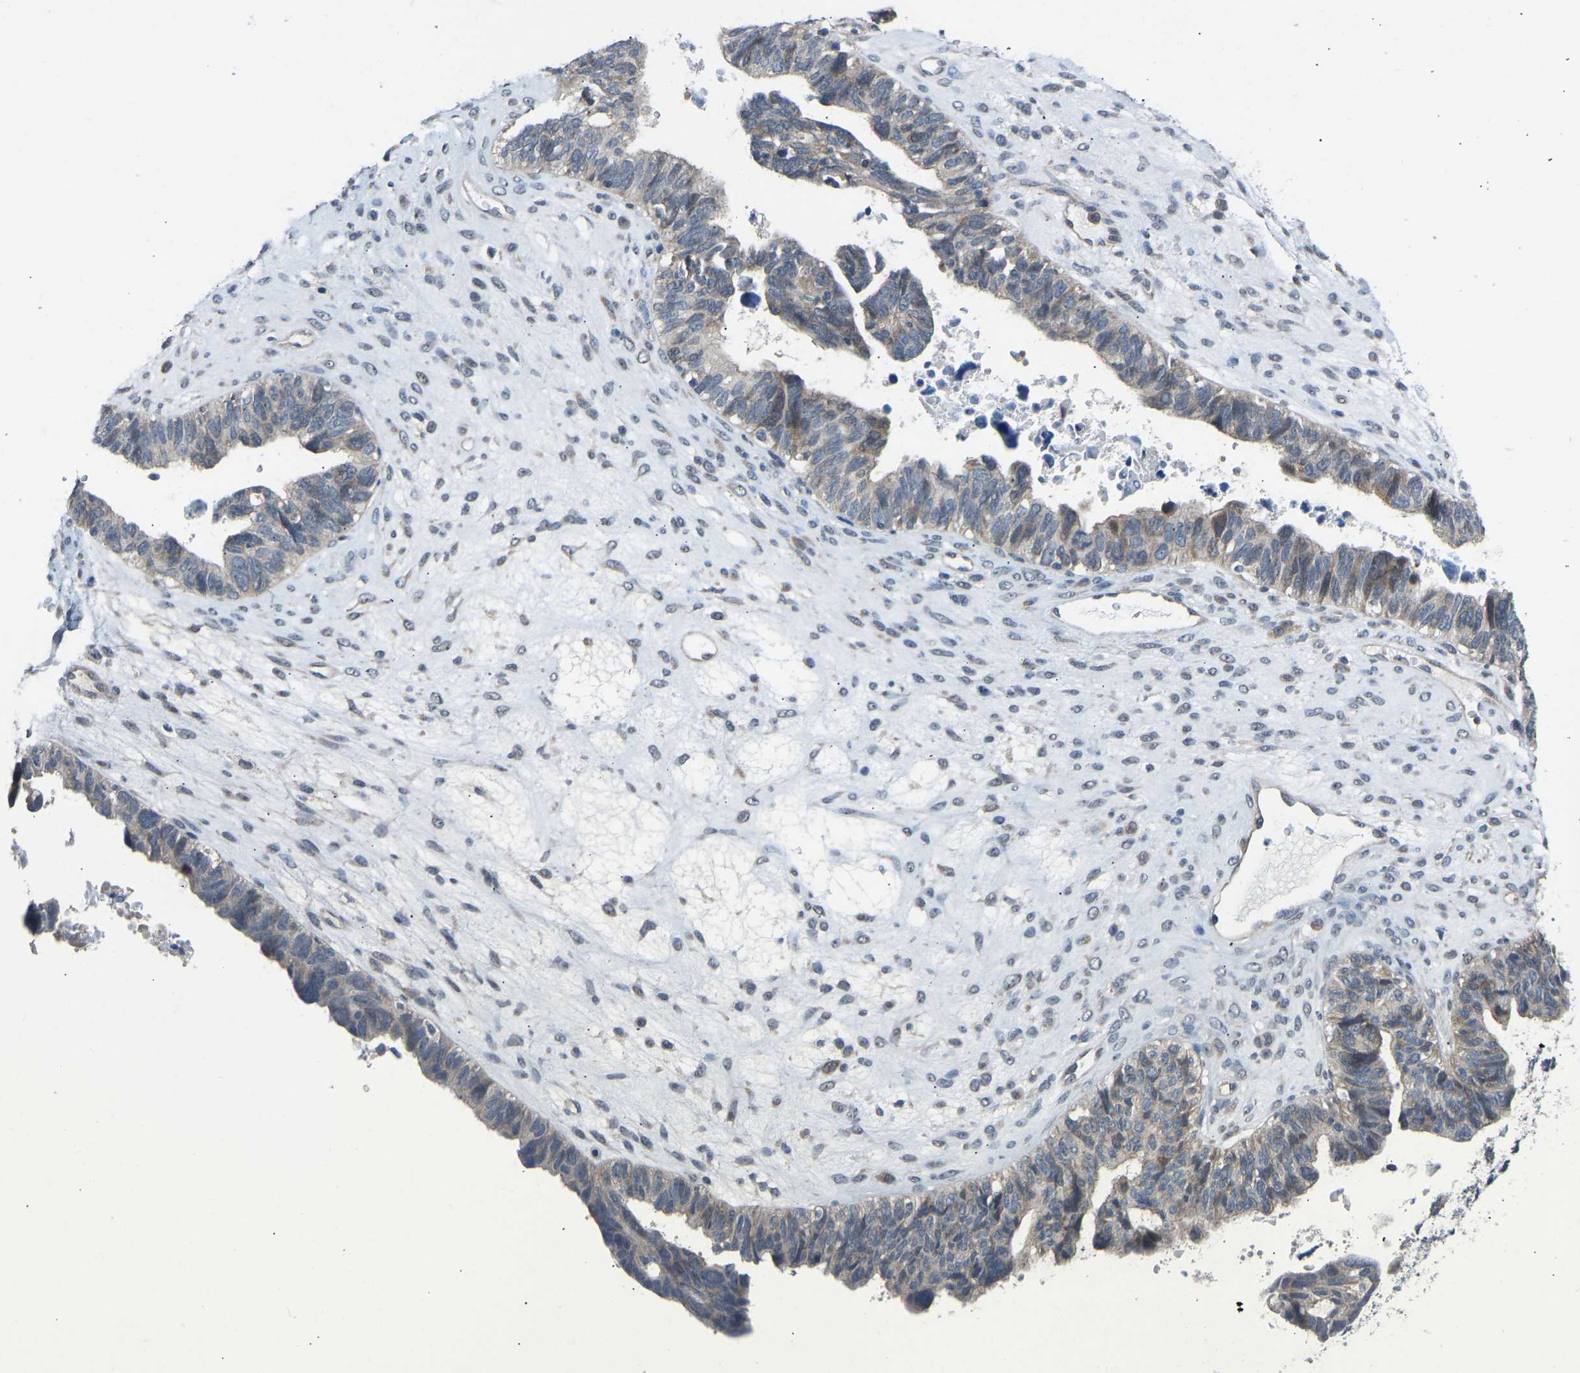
{"staining": {"intensity": "weak", "quantity": ">75%", "location": "cytoplasmic/membranous"}, "tissue": "ovarian cancer", "cell_type": "Tumor cells", "image_type": "cancer", "snomed": [{"axis": "morphology", "description": "Cystadenocarcinoma, serous, NOS"}, {"axis": "topography", "description": "Ovary"}], "caption": "DAB (3,3'-diaminobenzidine) immunohistochemical staining of ovarian cancer (serous cystadenocarcinoma) shows weak cytoplasmic/membranous protein positivity in approximately >75% of tumor cells.", "gene": "CDK2AP1", "patient": {"sex": "female", "age": 79}}